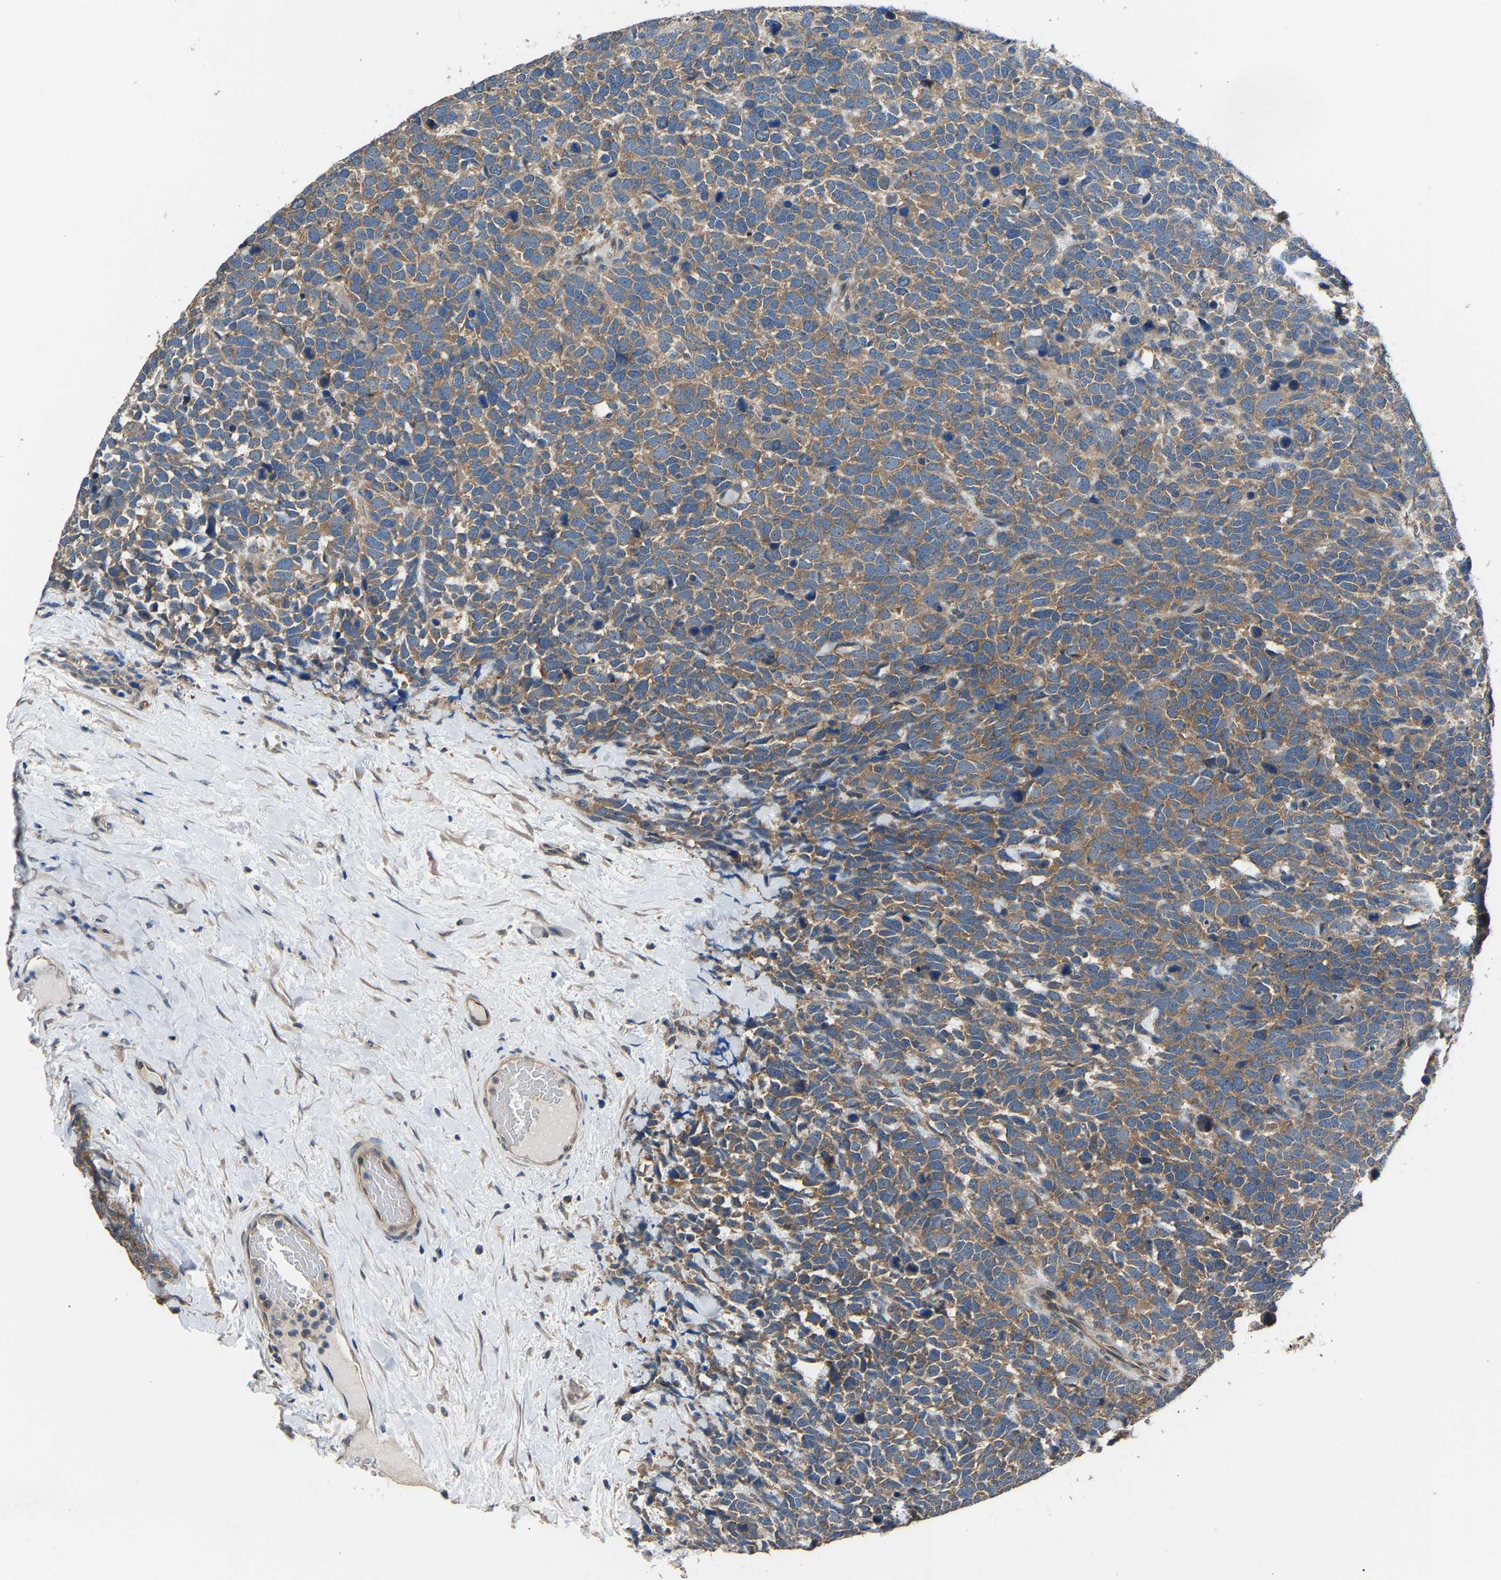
{"staining": {"intensity": "moderate", "quantity": ">75%", "location": "cytoplasmic/membranous"}, "tissue": "urothelial cancer", "cell_type": "Tumor cells", "image_type": "cancer", "snomed": [{"axis": "morphology", "description": "Urothelial carcinoma, High grade"}, {"axis": "topography", "description": "Urinary bladder"}], "caption": "Brown immunohistochemical staining in human urothelial cancer shows moderate cytoplasmic/membranous staining in about >75% of tumor cells.", "gene": "ABCC9", "patient": {"sex": "female", "age": 82}}